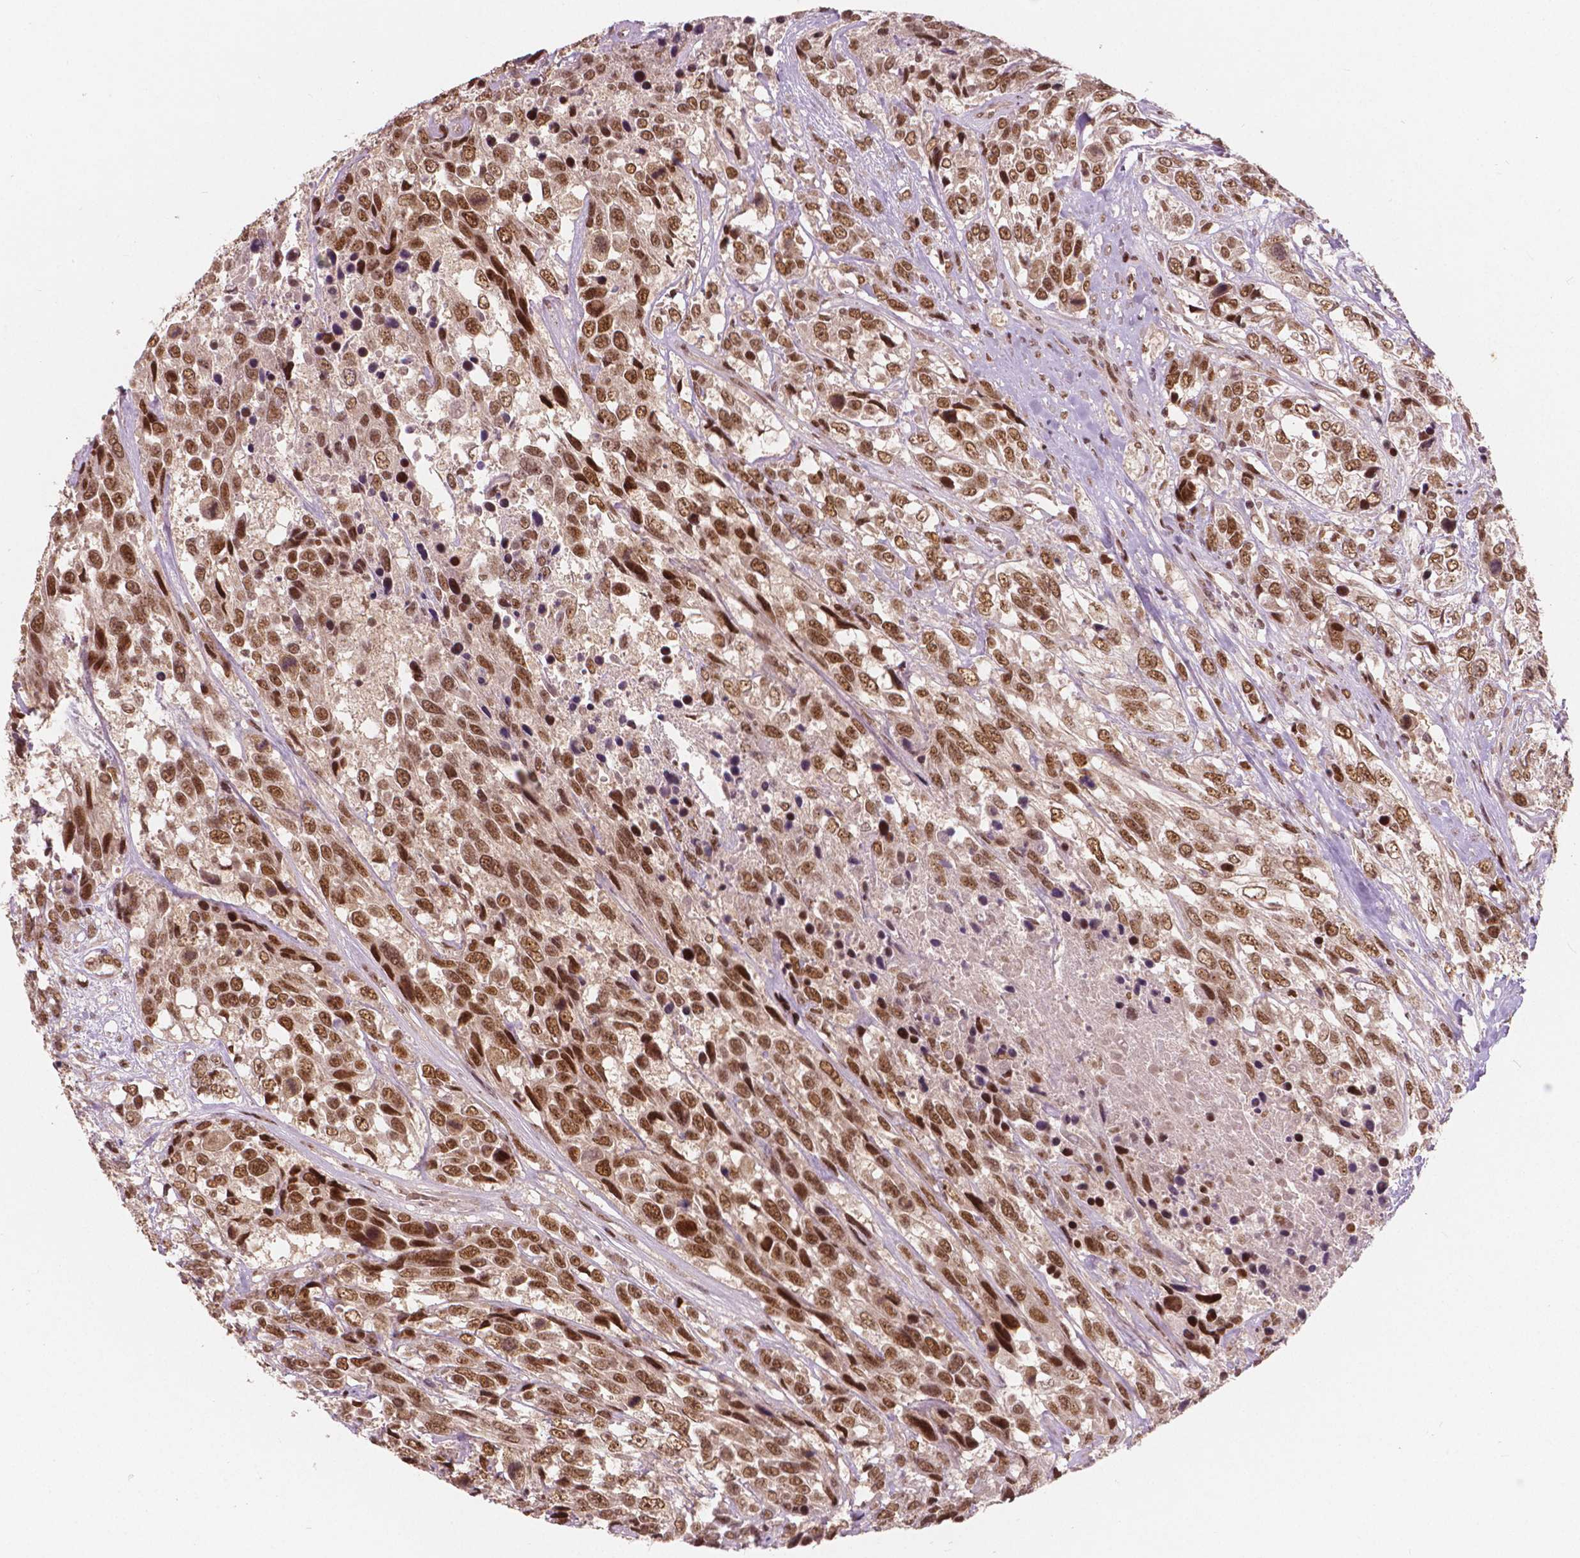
{"staining": {"intensity": "moderate", "quantity": ">75%", "location": "nuclear"}, "tissue": "urothelial cancer", "cell_type": "Tumor cells", "image_type": "cancer", "snomed": [{"axis": "morphology", "description": "Urothelial carcinoma, High grade"}, {"axis": "topography", "description": "Urinary bladder"}], "caption": "There is medium levels of moderate nuclear positivity in tumor cells of high-grade urothelial carcinoma, as demonstrated by immunohistochemical staining (brown color).", "gene": "NSD2", "patient": {"sex": "female", "age": 70}}